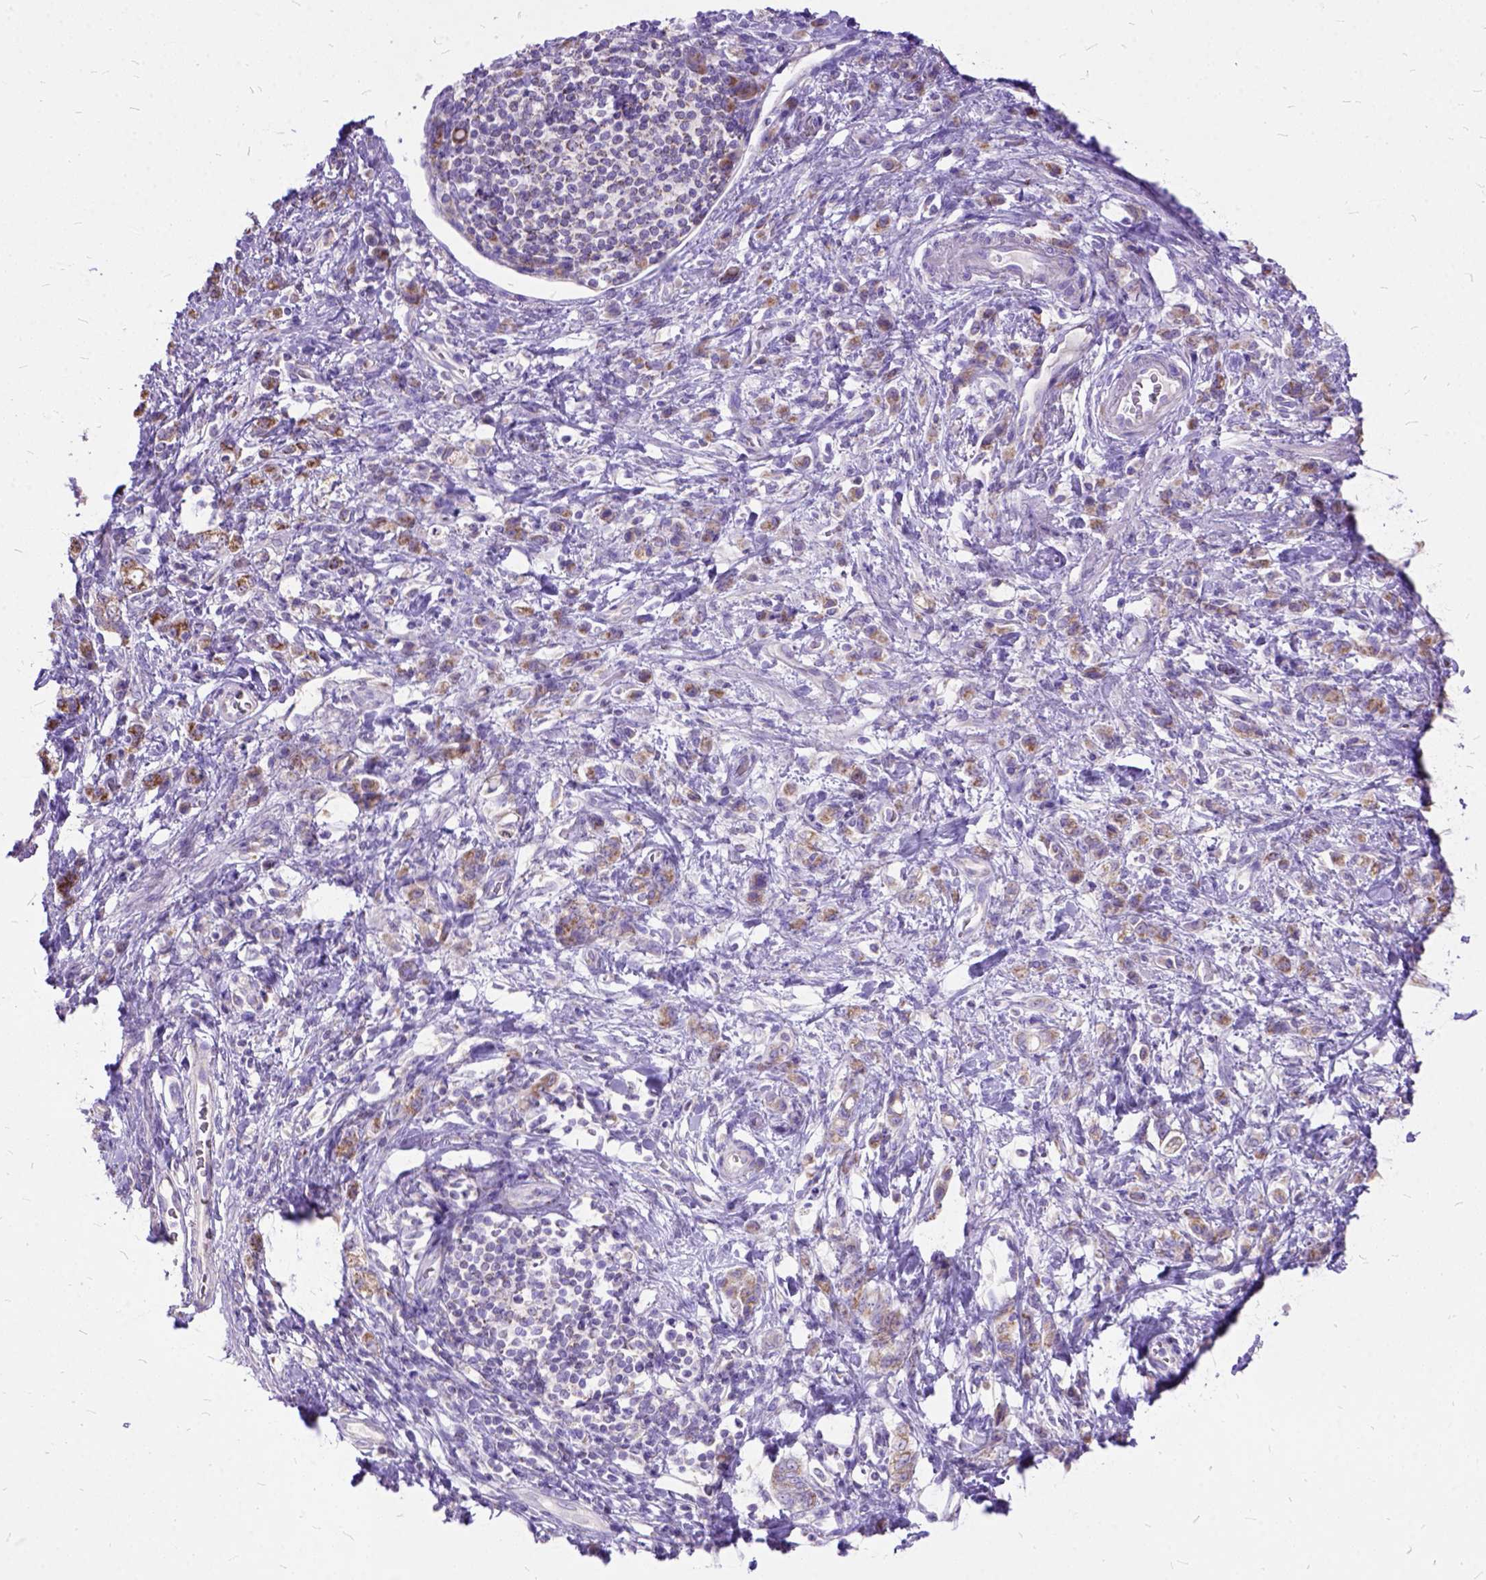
{"staining": {"intensity": "moderate", "quantity": ">75%", "location": "cytoplasmic/membranous"}, "tissue": "stomach cancer", "cell_type": "Tumor cells", "image_type": "cancer", "snomed": [{"axis": "morphology", "description": "Adenocarcinoma, NOS"}, {"axis": "topography", "description": "Stomach"}], "caption": "The micrograph exhibits immunohistochemical staining of stomach cancer (adenocarcinoma). There is moderate cytoplasmic/membranous staining is present in about >75% of tumor cells.", "gene": "CTAG2", "patient": {"sex": "male", "age": 77}}